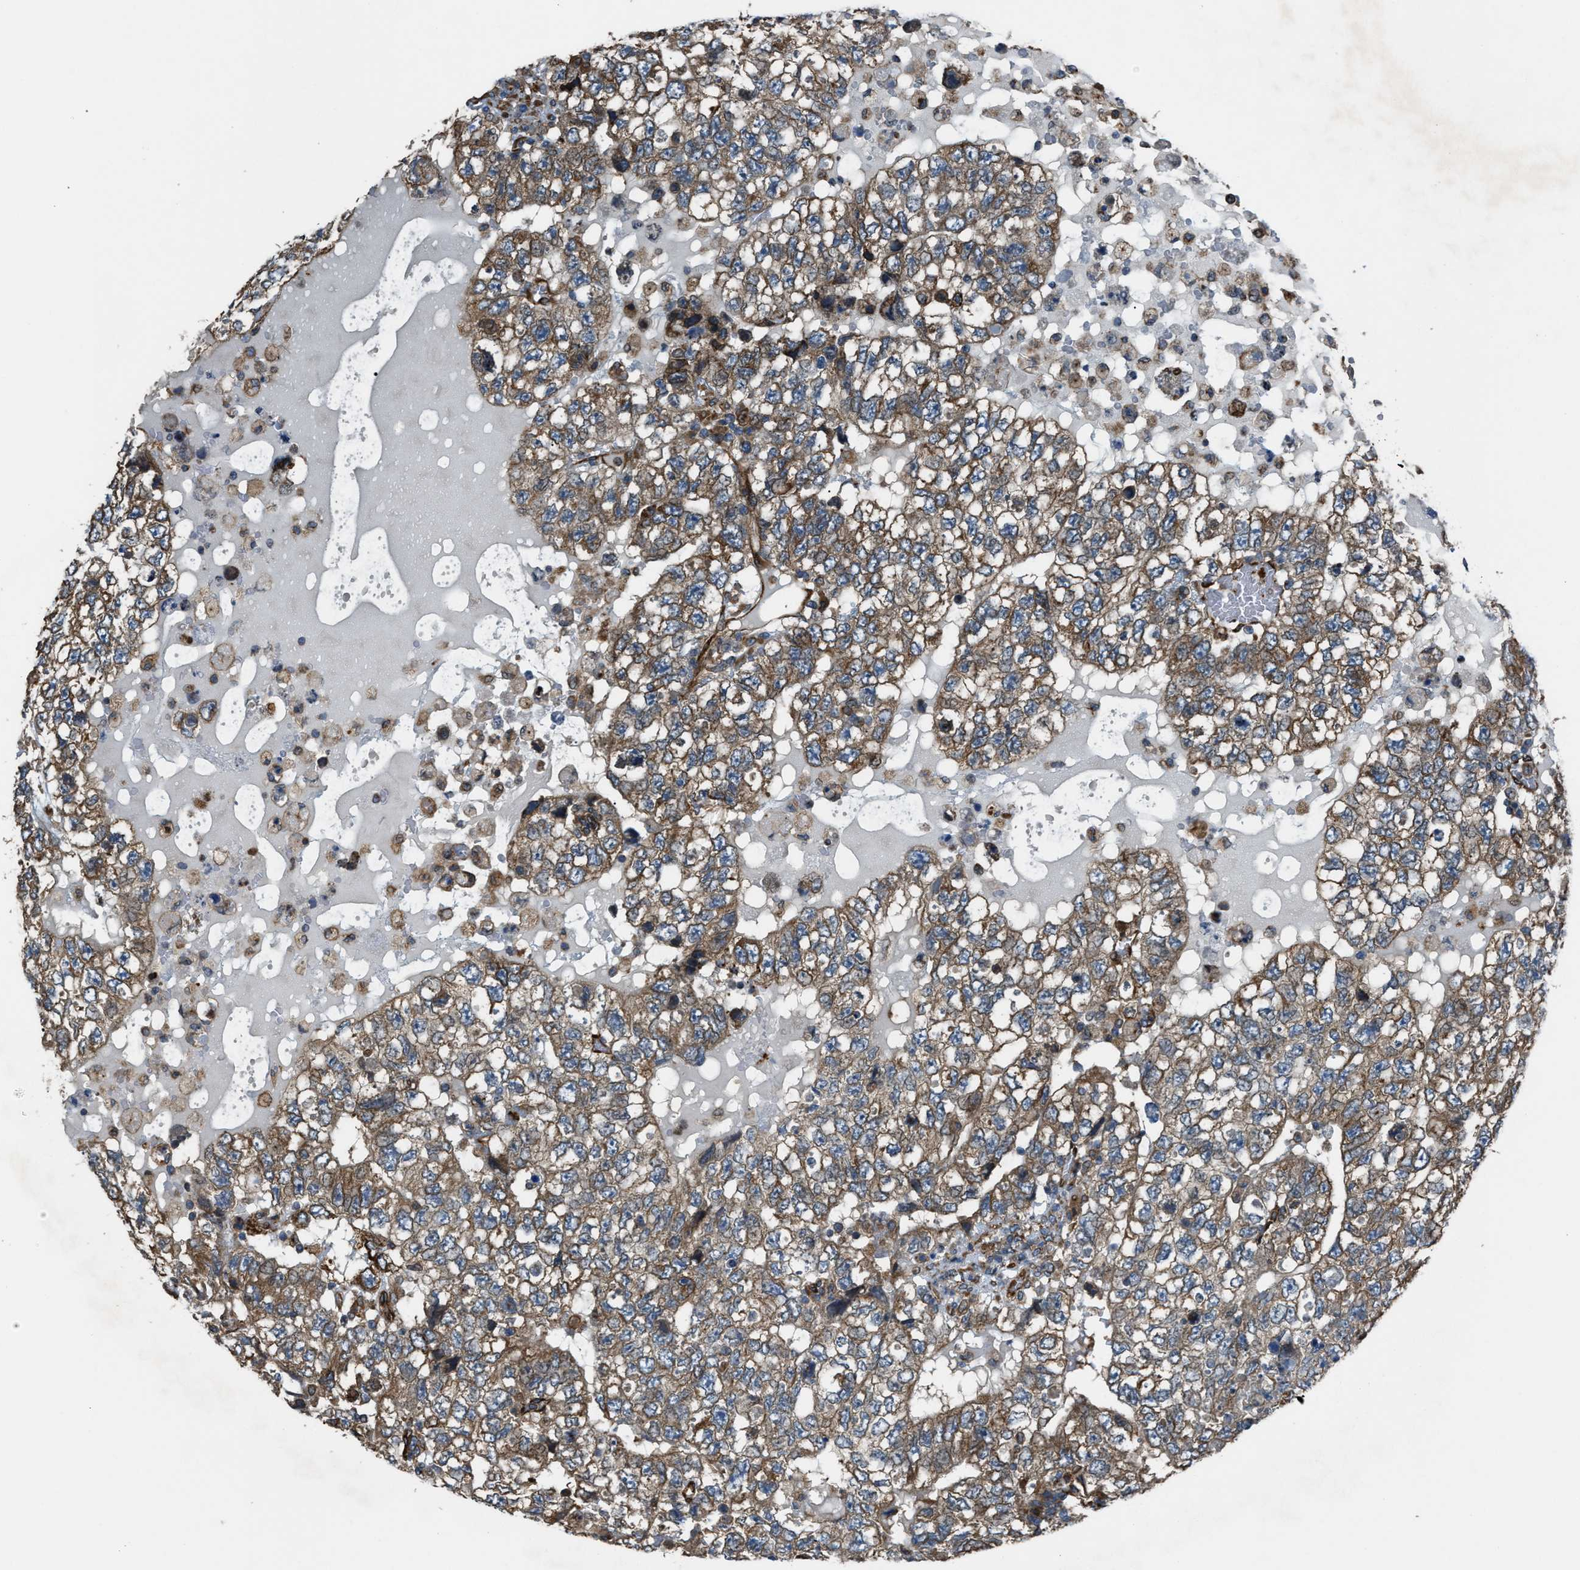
{"staining": {"intensity": "moderate", "quantity": ">75%", "location": "cytoplasmic/membranous"}, "tissue": "testis cancer", "cell_type": "Tumor cells", "image_type": "cancer", "snomed": [{"axis": "morphology", "description": "Carcinoma, Embryonal, NOS"}, {"axis": "topography", "description": "Testis"}], "caption": "This image displays immunohistochemistry (IHC) staining of human testis cancer (embryonal carcinoma), with medium moderate cytoplasmic/membranous expression in about >75% of tumor cells.", "gene": "TRPC1", "patient": {"sex": "male", "age": 36}}